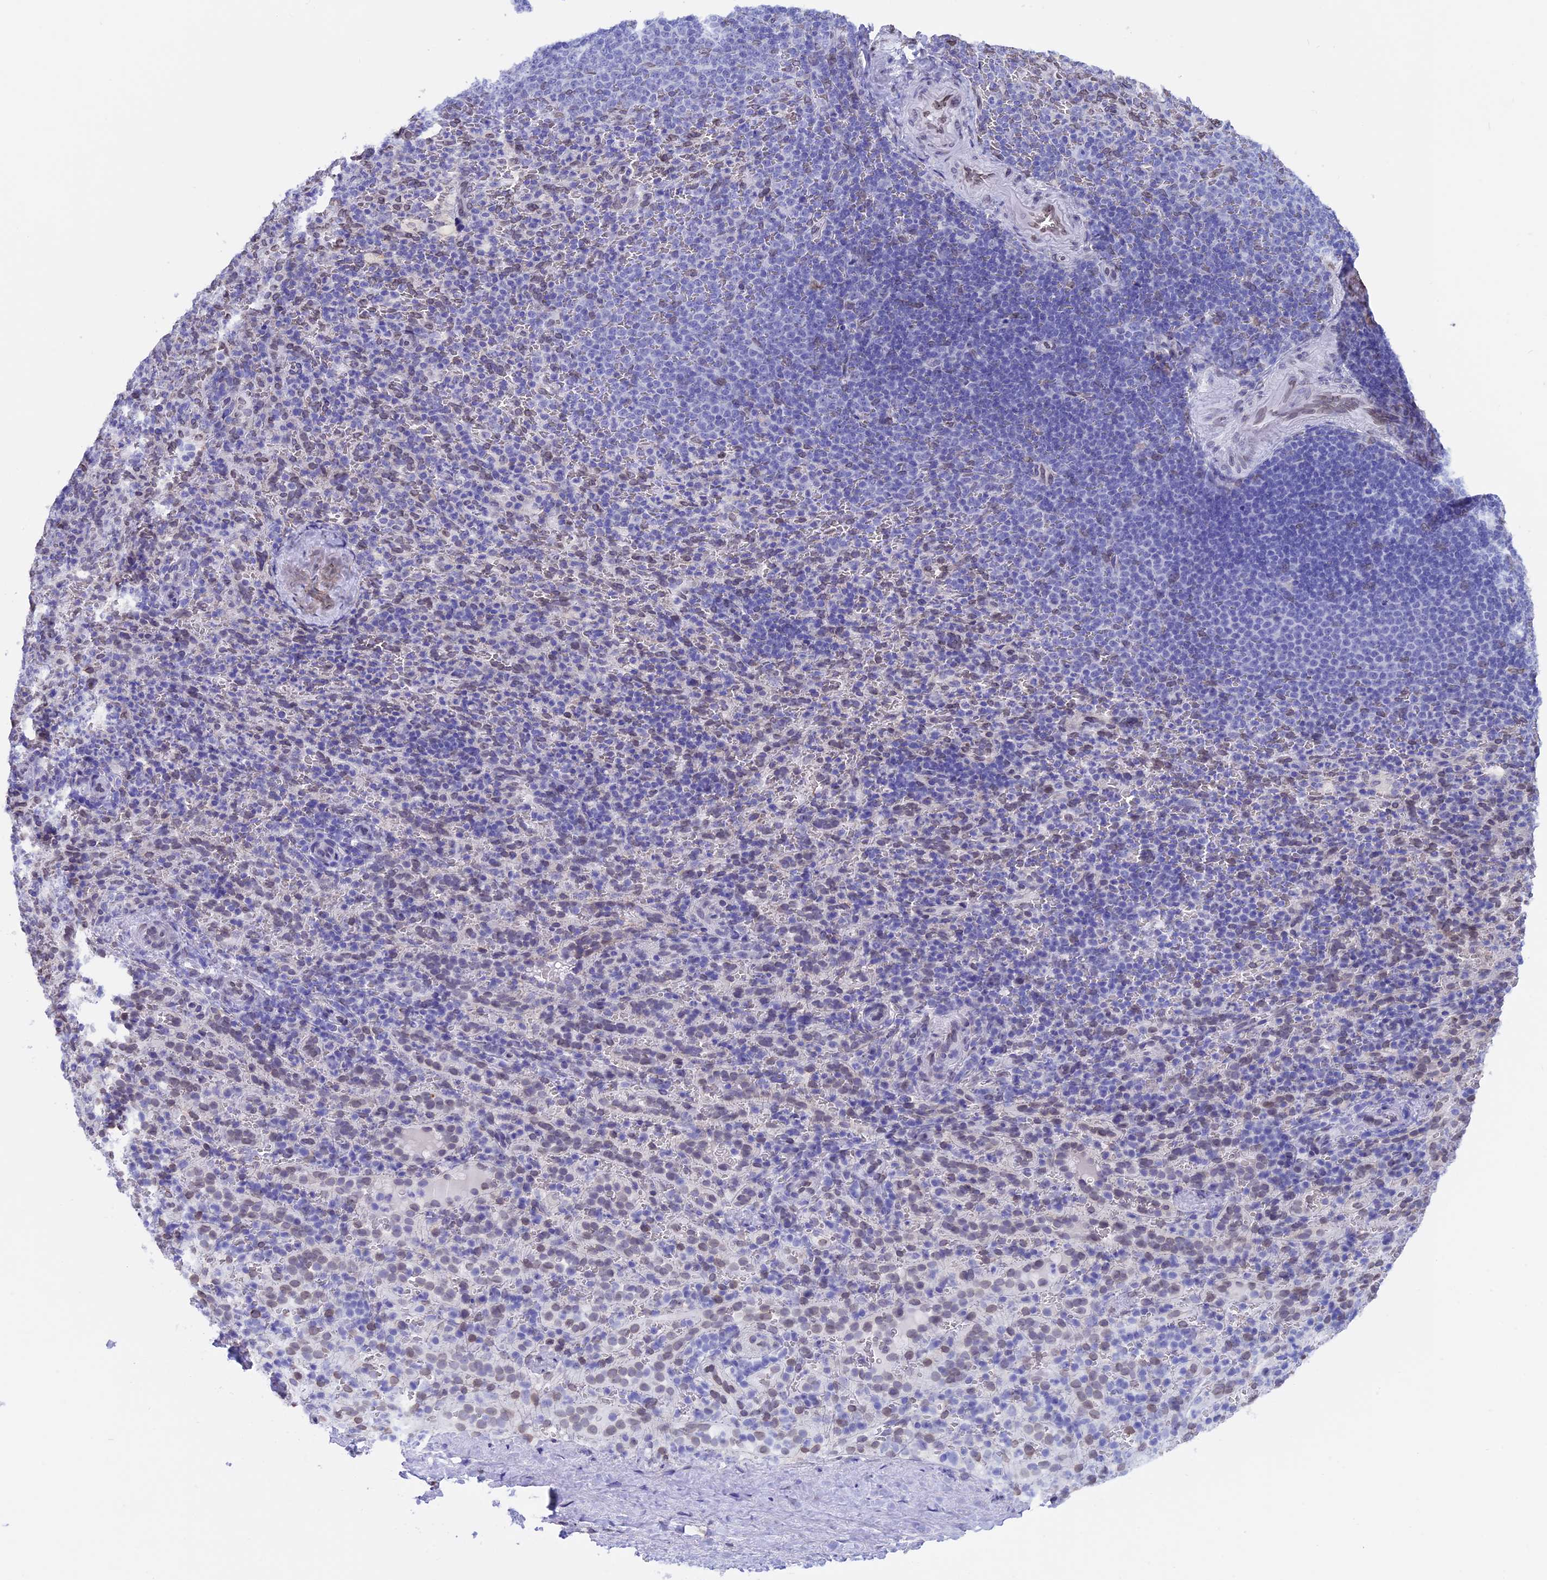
{"staining": {"intensity": "negative", "quantity": "none", "location": "none"}, "tissue": "spleen", "cell_type": "Cells in red pulp", "image_type": "normal", "snomed": [{"axis": "morphology", "description": "Normal tissue, NOS"}, {"axis": "topography", "description": "Spleen"}], "caption": "Cells in red pulp are negative for brown protein staining in normal spleen. (DAB IHC visualized using brightfield microscopy, high magnification).", "gene": "TMPRSS7", "patient": {"sex": "female", "age": 21}}